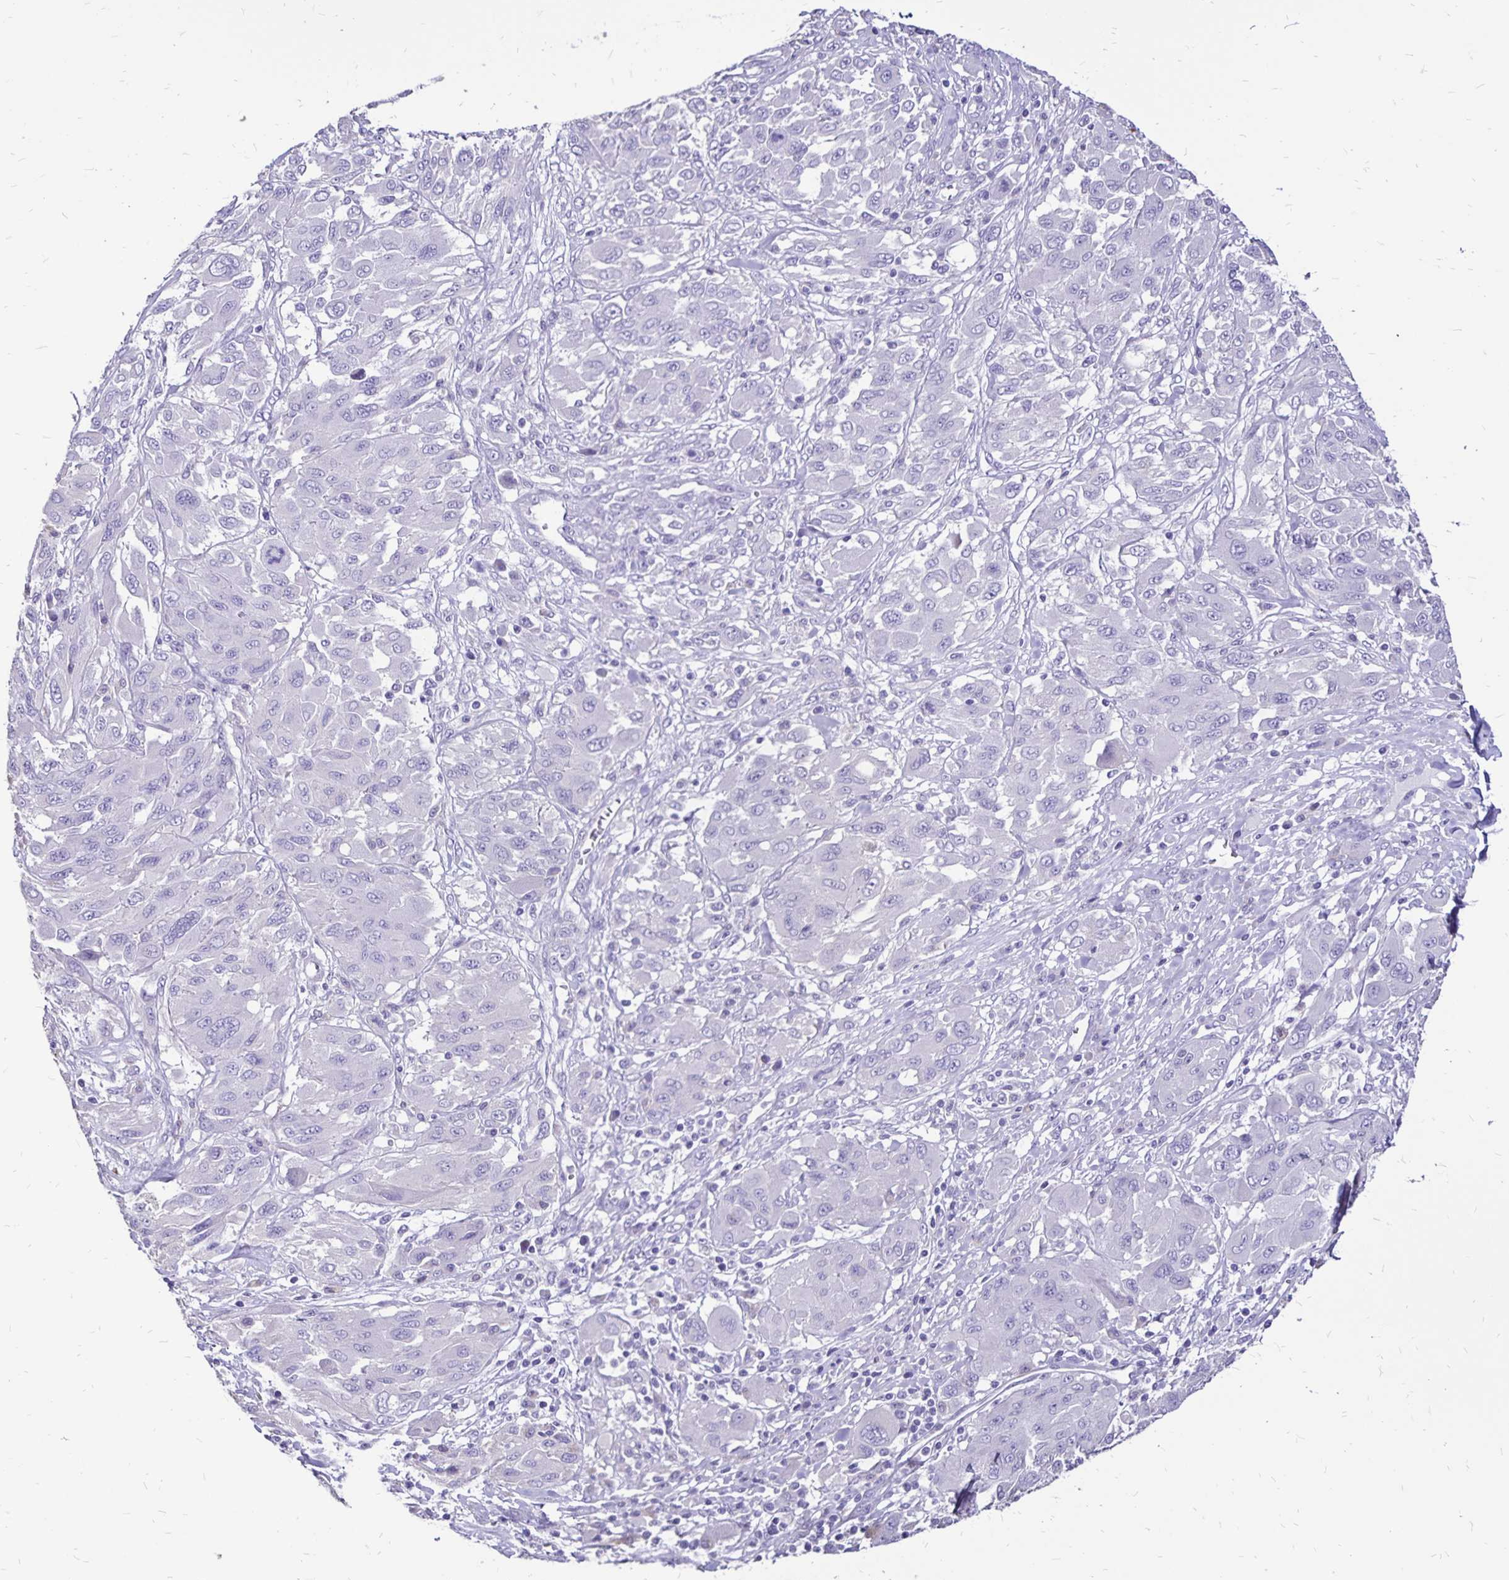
{"staining": {"intensity": "negative", "quantity": "none", "location": "none"}, "tissue": "melanoma", "cell_type": "Tumor cells", "image_type": "cancer", "snomed": [{"axis": "morphology", "description": "Malignant melanoma, NOS"}, {"axis": "topography", "description": "Skin"}], "caption": "An image of human melanoma is negative for staining in tumor cells.", "gene": "EVPL", "patient": {"sex": "female", "age": 91}}